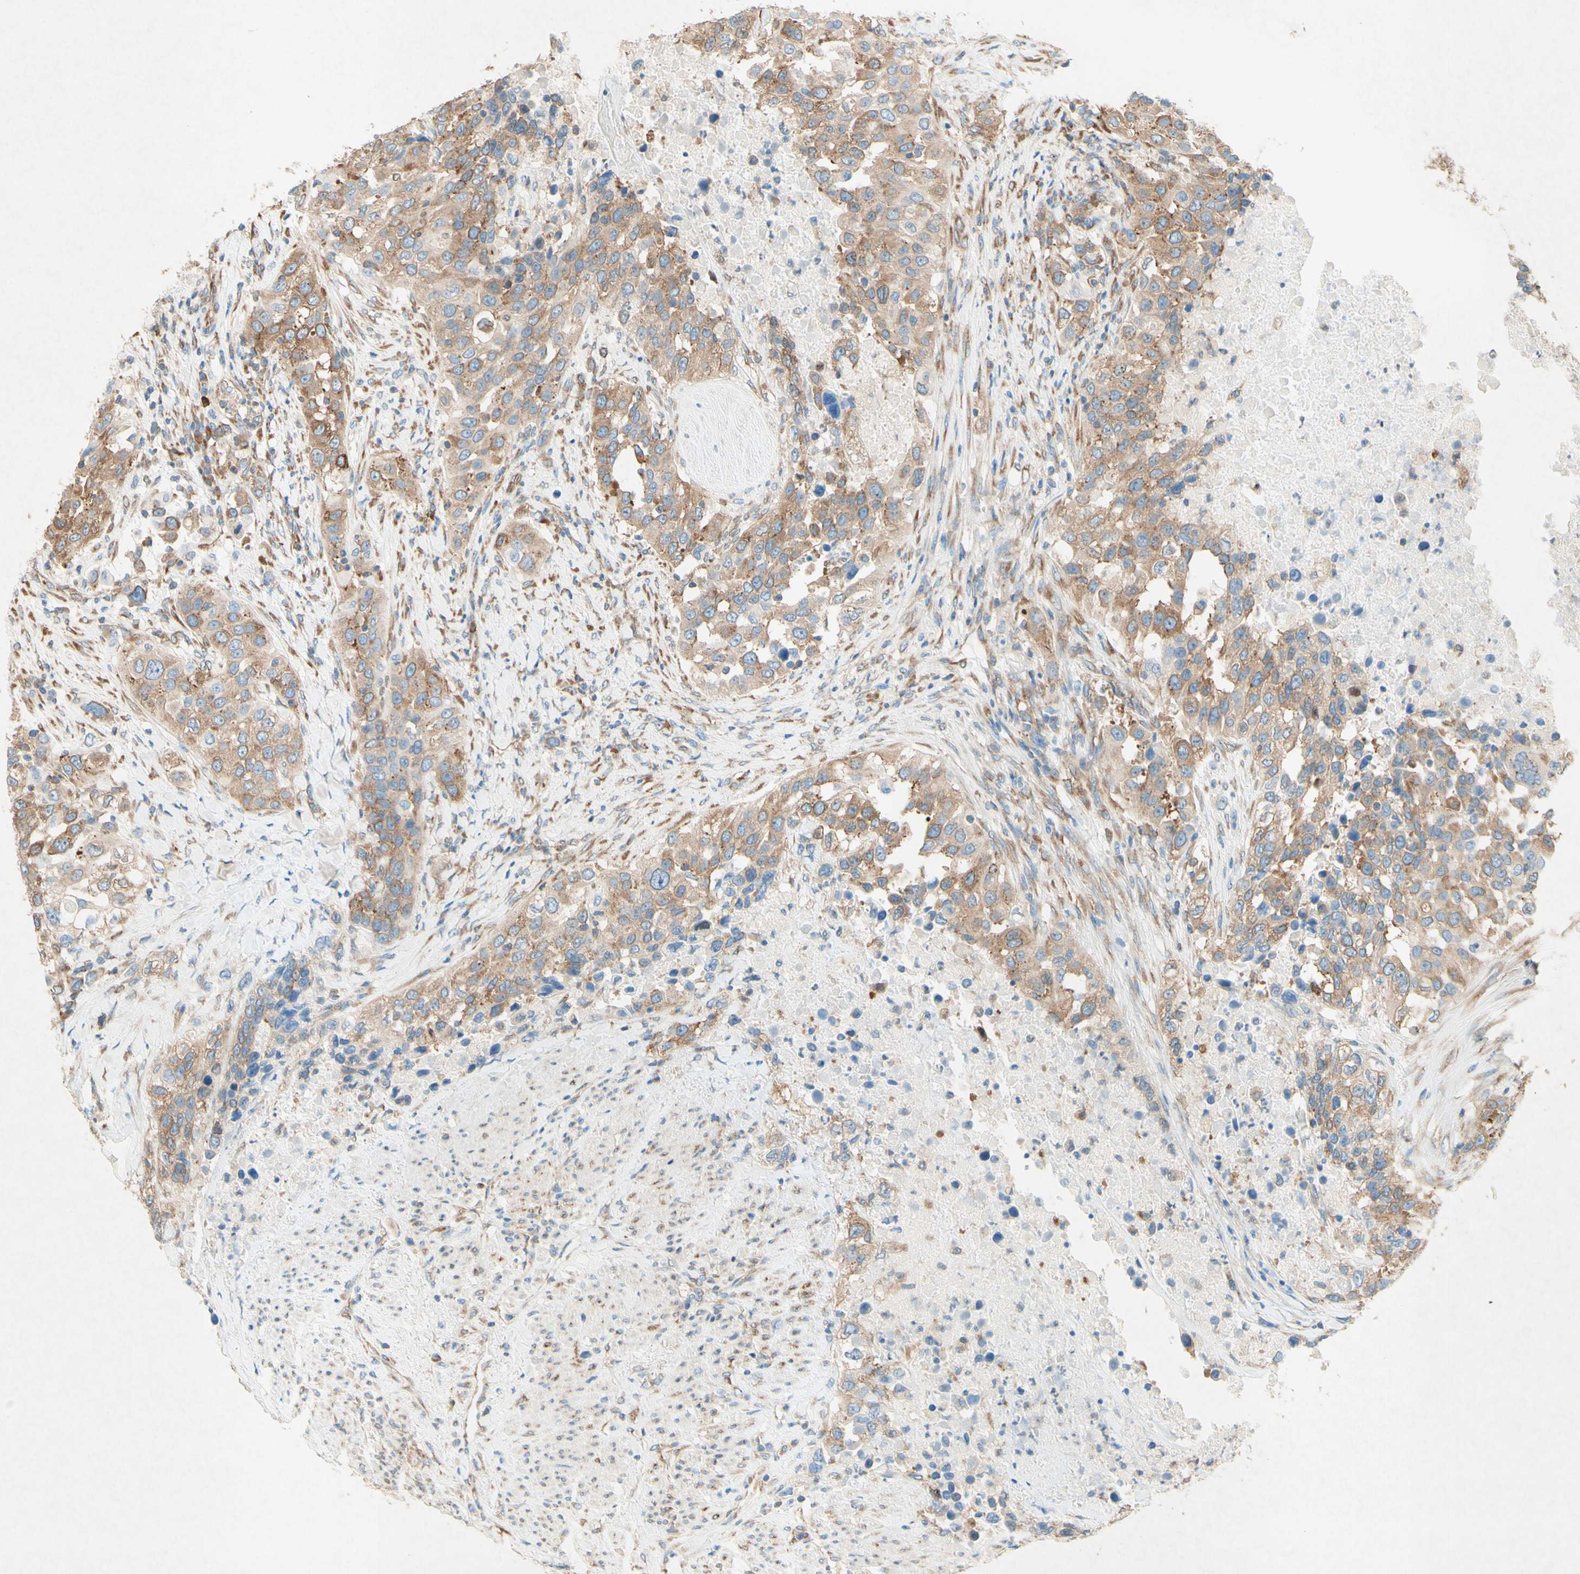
{"staining": {"intensity": "moderate", "quantity": ">75%", "location": "cytoplasmic/membranous"}, "tissue": "urothelial cancer", "cell_type": "Tumor cells", "image_type": "cancer", "snomed": [{"axis": "morphology", "description": "Urothelial carcinoma, High grade"}, {"axis": "topography", "description": "Urinary bladder"}], "caption": "Approximately >75% of tumor cells in urothelial cancer exhibit moderate cytoplasmic/membranous protein positivity as visualized by brown immunohistochemical staining.", "gene": "PABPC1", "patient": {"sex": "female", "age": 80}}